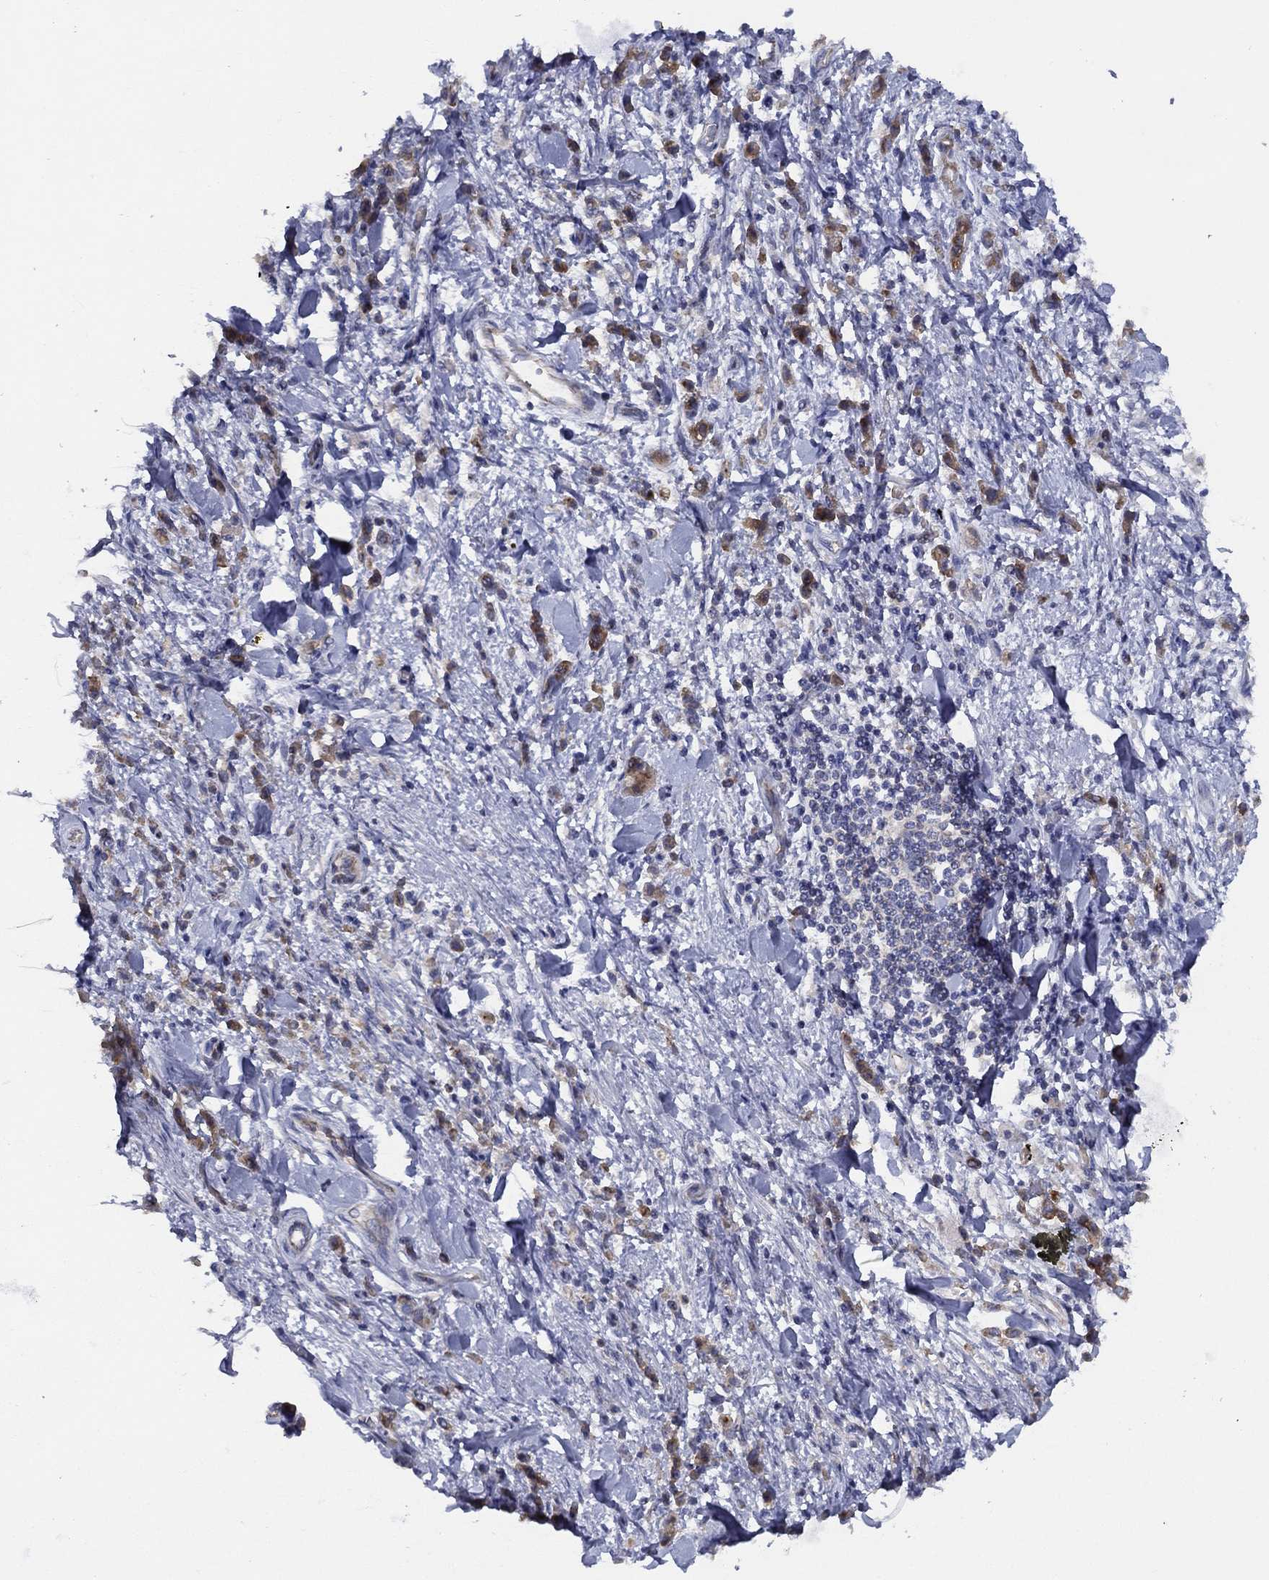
{"staining": {"intensity": "weak", "quantity": ">75%", "location": "cytoplasmic/membranous"}, "tissue": "stomach cancer", "cell_type": "Tumor cells", "image_type": "cancer", "snomed": [{"axis": "morphology", "description": "Adenocarcinoma, NOS"}, {"axis": "topography", "description": "Stomach"}], "caption": "Immunohistochemistry staining of stomach adenocarcinoma, which reveals low levels of weak cytoplasmic/membranous expression in approximately >75% of tumor cells indicating weak cytoplasmic/membranous protein staining. The staining was performed using DAB (3,3'-diaminobenzidine) (brown) for protein detection and nuclei were counterstained in hematoxylin (blue).", "gene": "ZNF223", "patient": {"sex": "male", "age": 77}}